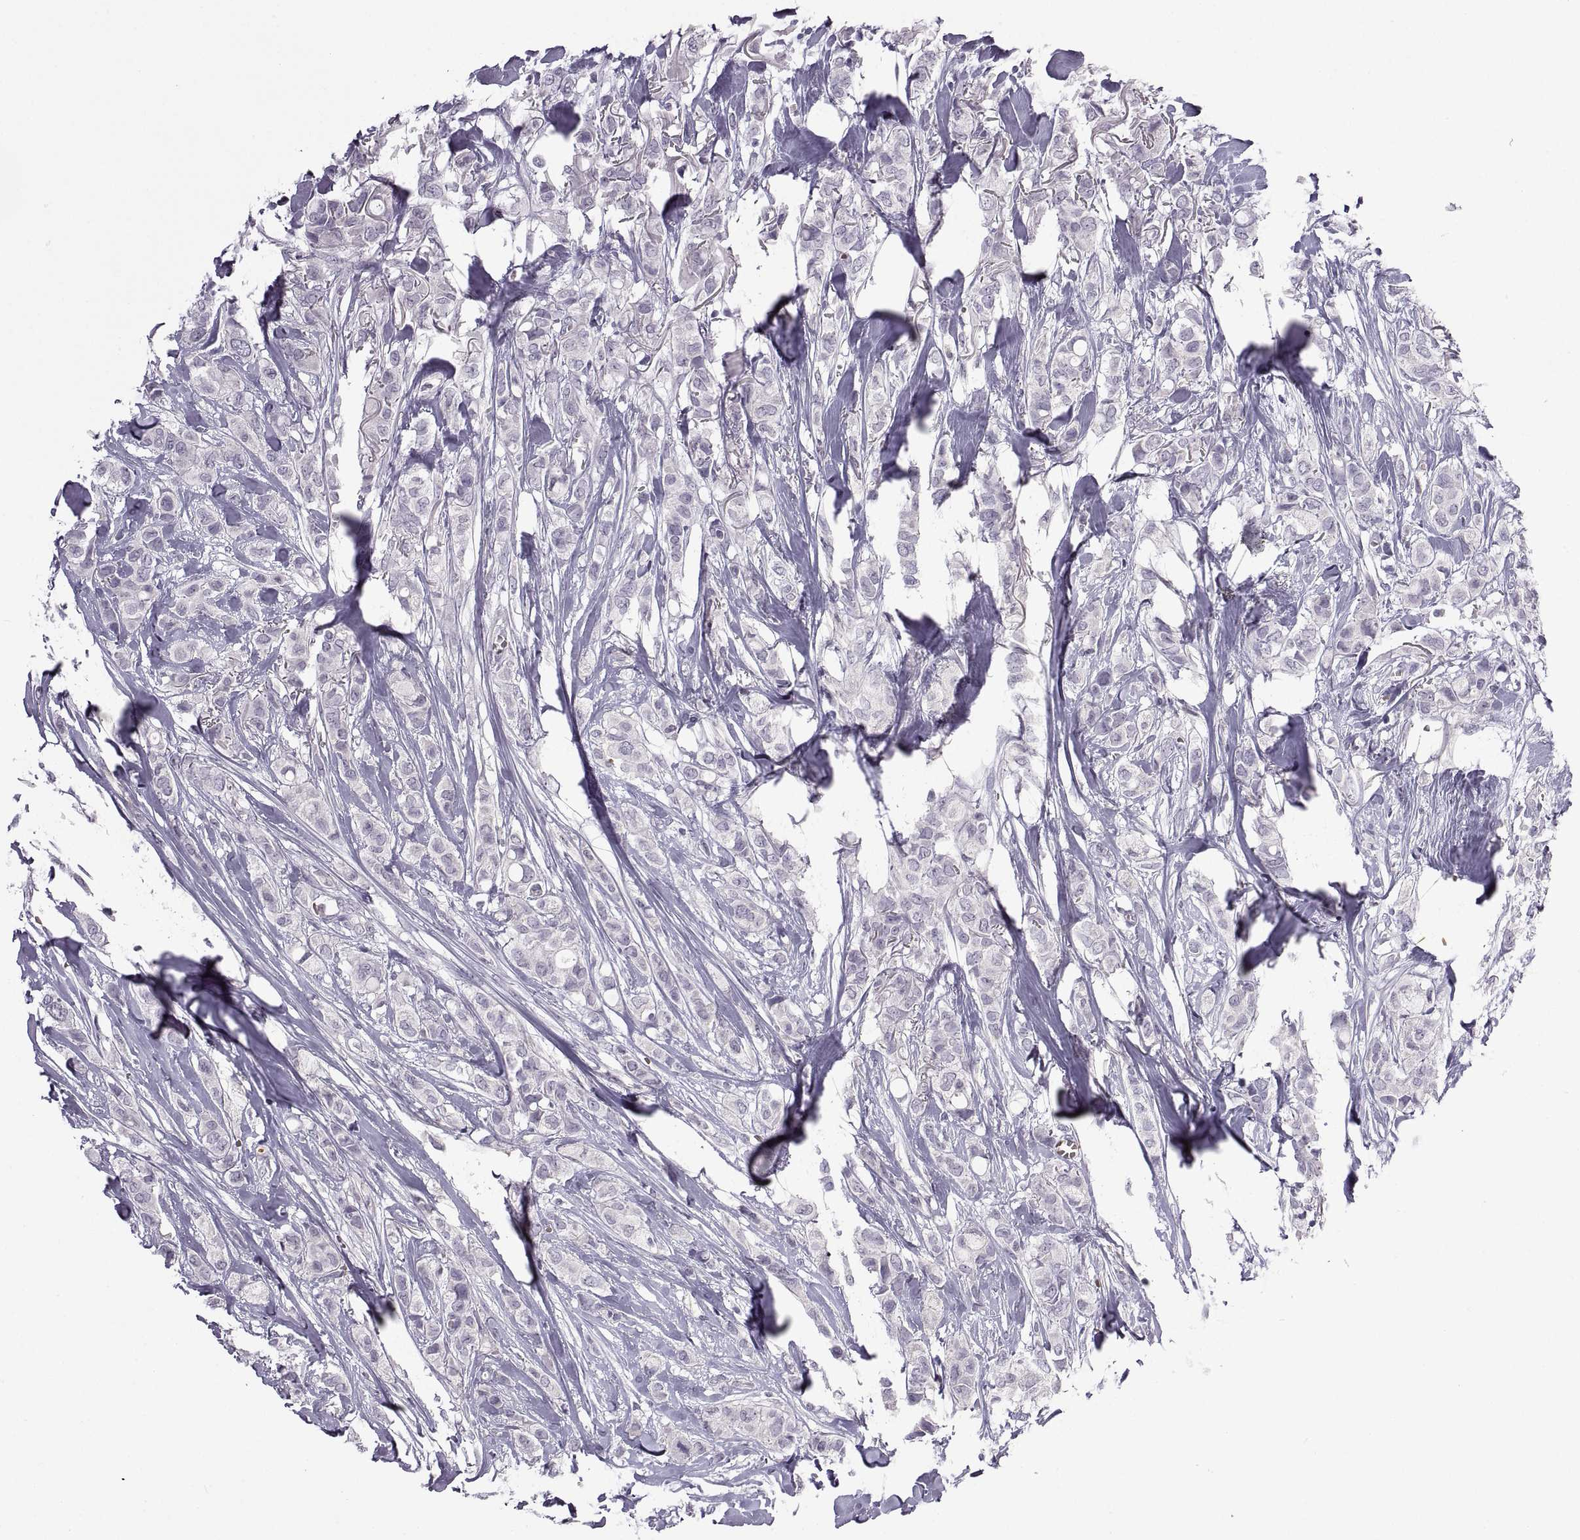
{"staining": {"intensity": "negative", "quantity": "none", "location": "none"}, "tissue": "breast cancer", "cell_type": "Tumor cells", "image_type": "cancer", "snomed": [{"axis": "morphology", "description": "Duct carcinoma"}, {"axis": "topography", "description": "Breast"}], "caption": "Immunohistochemistry image of human breast infiltrating ductal carcinoma stained for a protein (brown), which exhibits no staining in tumor cells.", "gene": "MEIOC", "patient": {"sex": "female", "age": 85}}